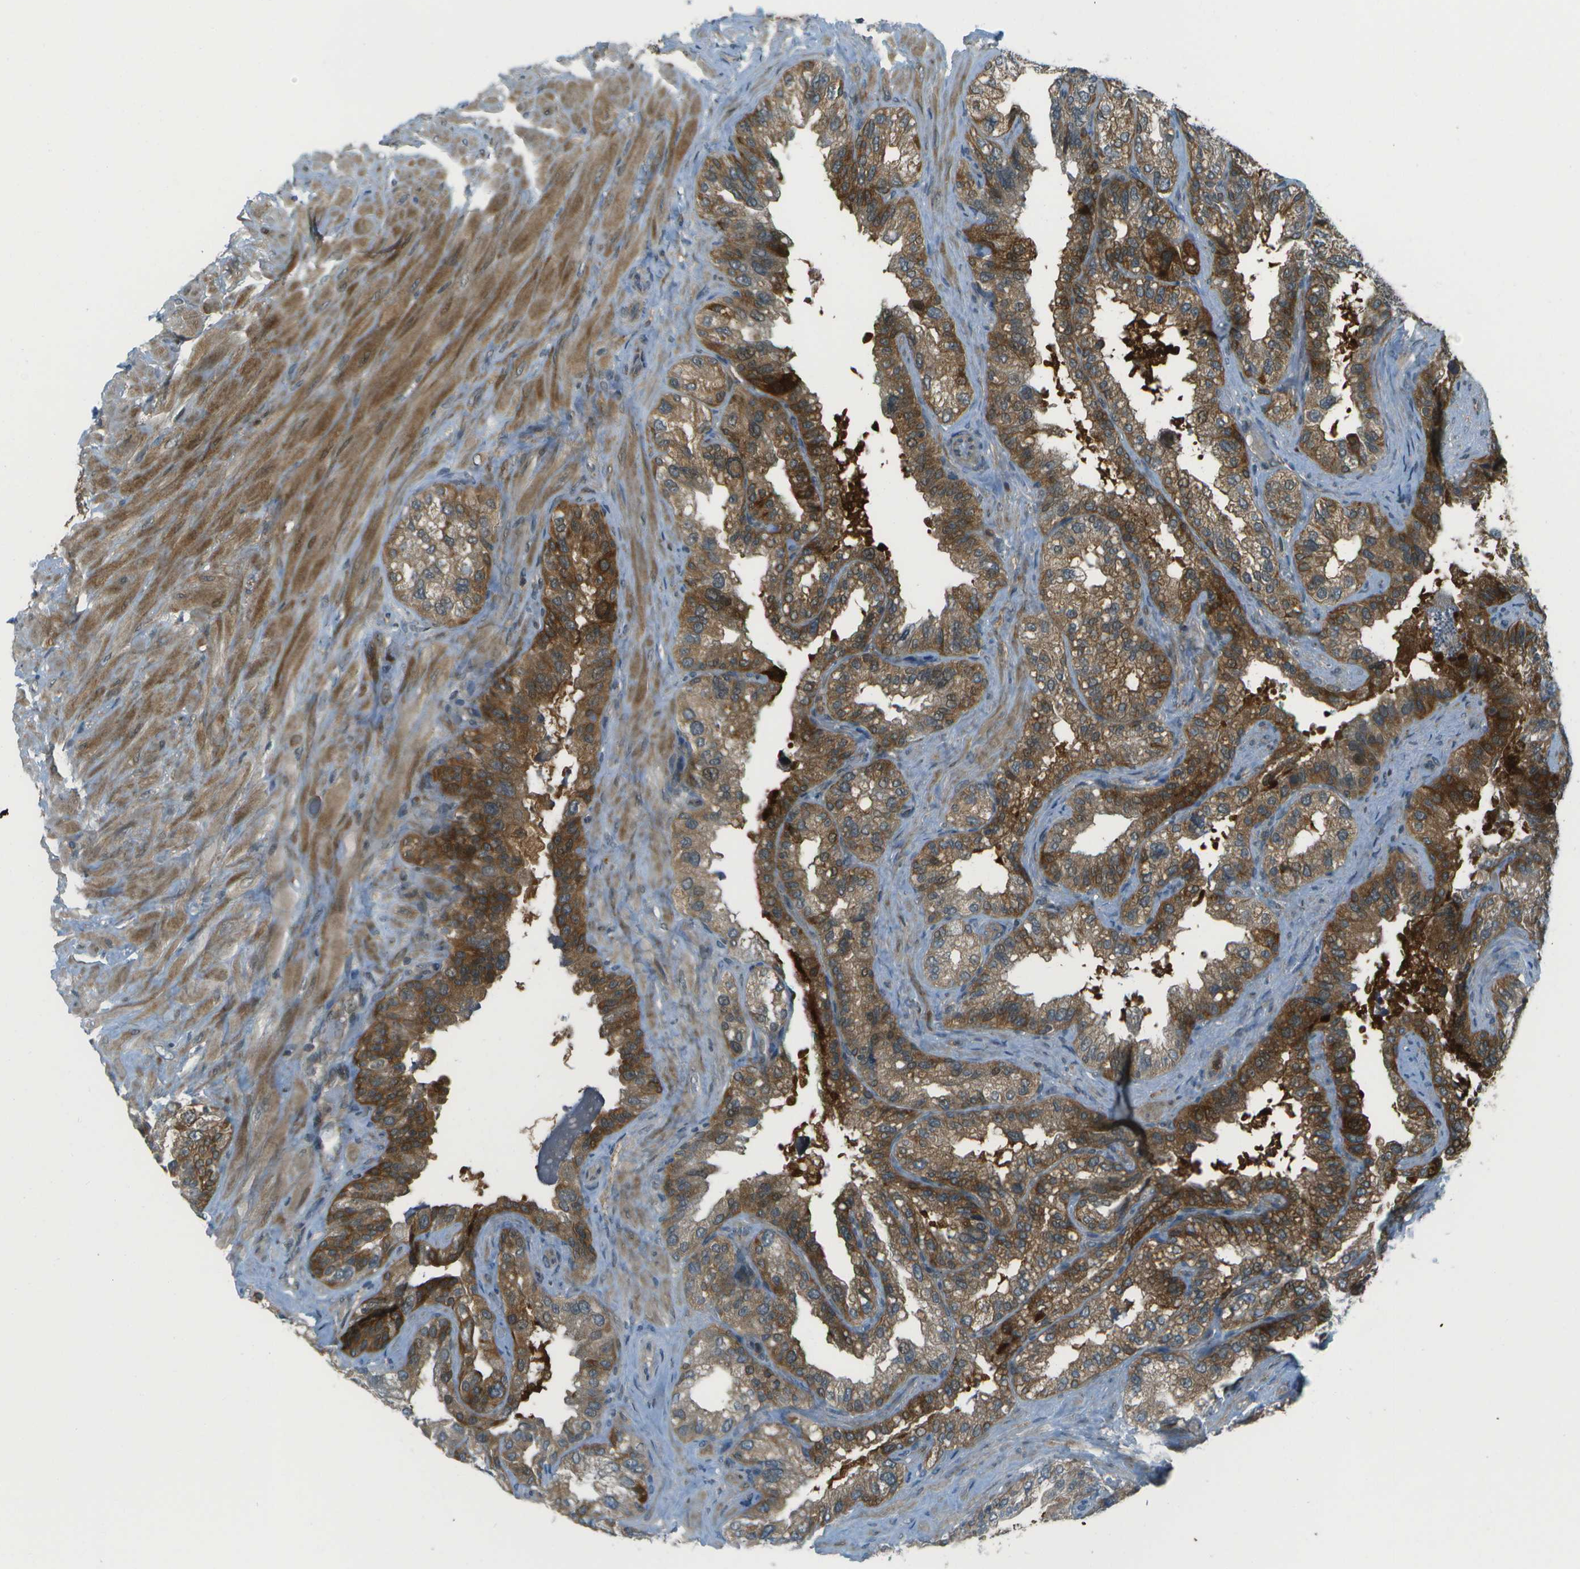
{"staining": {"intensity": "moderate", "quantity": ">75%", "location": "cytoplasmic/membranous"}, "tissue": "seminal vesicle", "cell_type": "Glandular cells", "image_type": "normal", "snomed": [{"axis": "morphology", "description": "Normal tissue, NOS"}, {"axis": "topography", "description": "Seminal veicle"}], "caption": "The histopathology image reveals staining of unremarkable seminal vesicle, revealing moderate cytoplasmic/membranous protein staining (brown color) within glandular cells.", "gene": "TMEM19", "patient": {"sex": "male", "age": 68}}